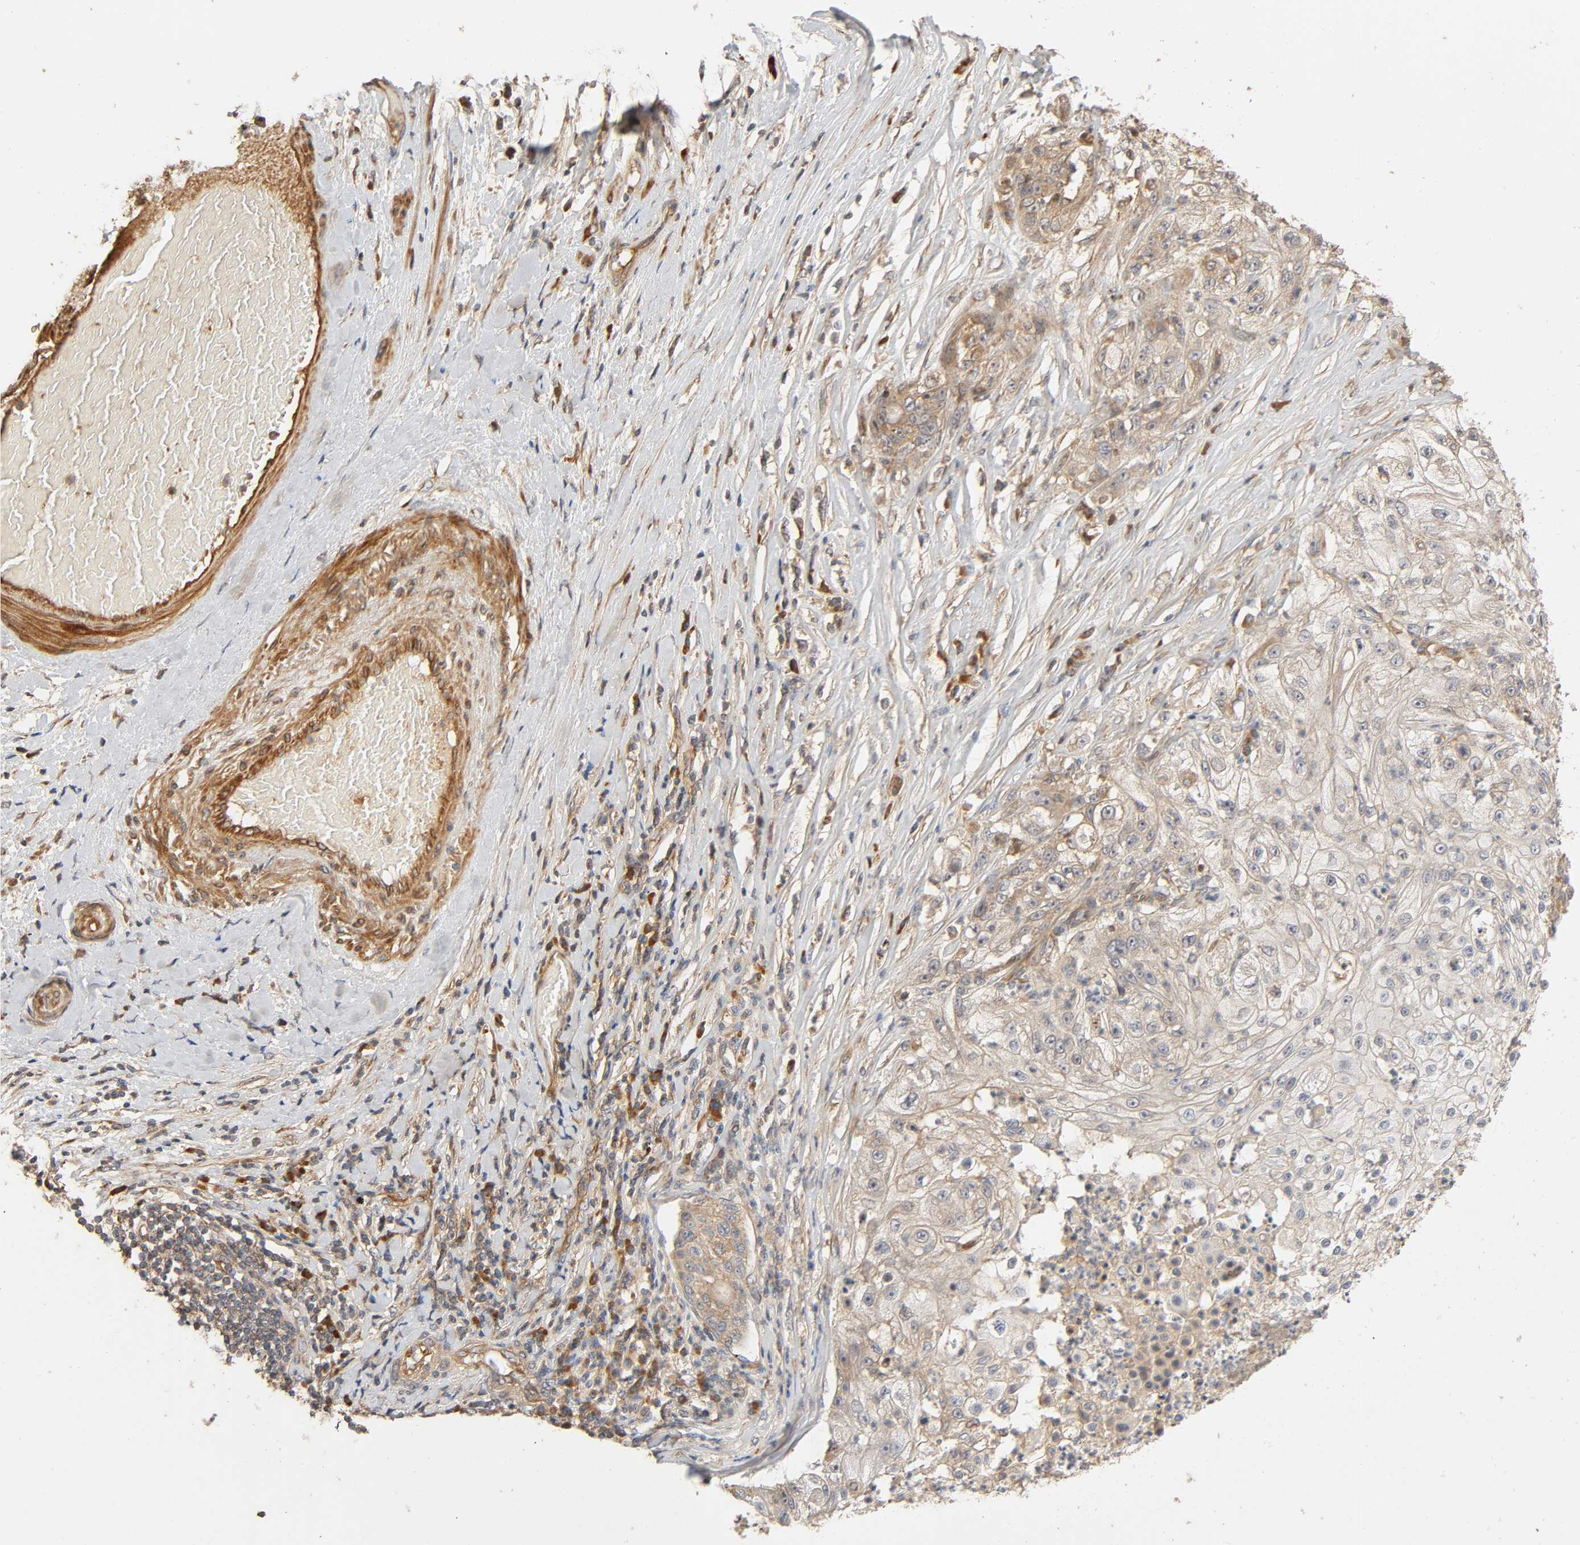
{"staining": {"intensity": "negative", "quantity": "none", "location": "none"}, "tissue": "lung cancer", "cell_type": "Tumor cells", "image_type": "cancer", "snomed": [{"axis": "morphology", "description": "Inflammation, NOS"}, {"axis": "morphology", "description": "Squamous cell carcinoma, NOS"}, {"axis": "topography", "description": "Lymph node"}, {"axis": "topography", "description": "Soft tissue"}, {"axis": "topography", "description": "Lung"}], "caption": "This is a photomicrograph of immunohistochemistry (IHC) staining of lung cancer, which shows no expression in tumor cells.", "gene": "SGSM1", "patient": {"sex": "male", "age": 66}}